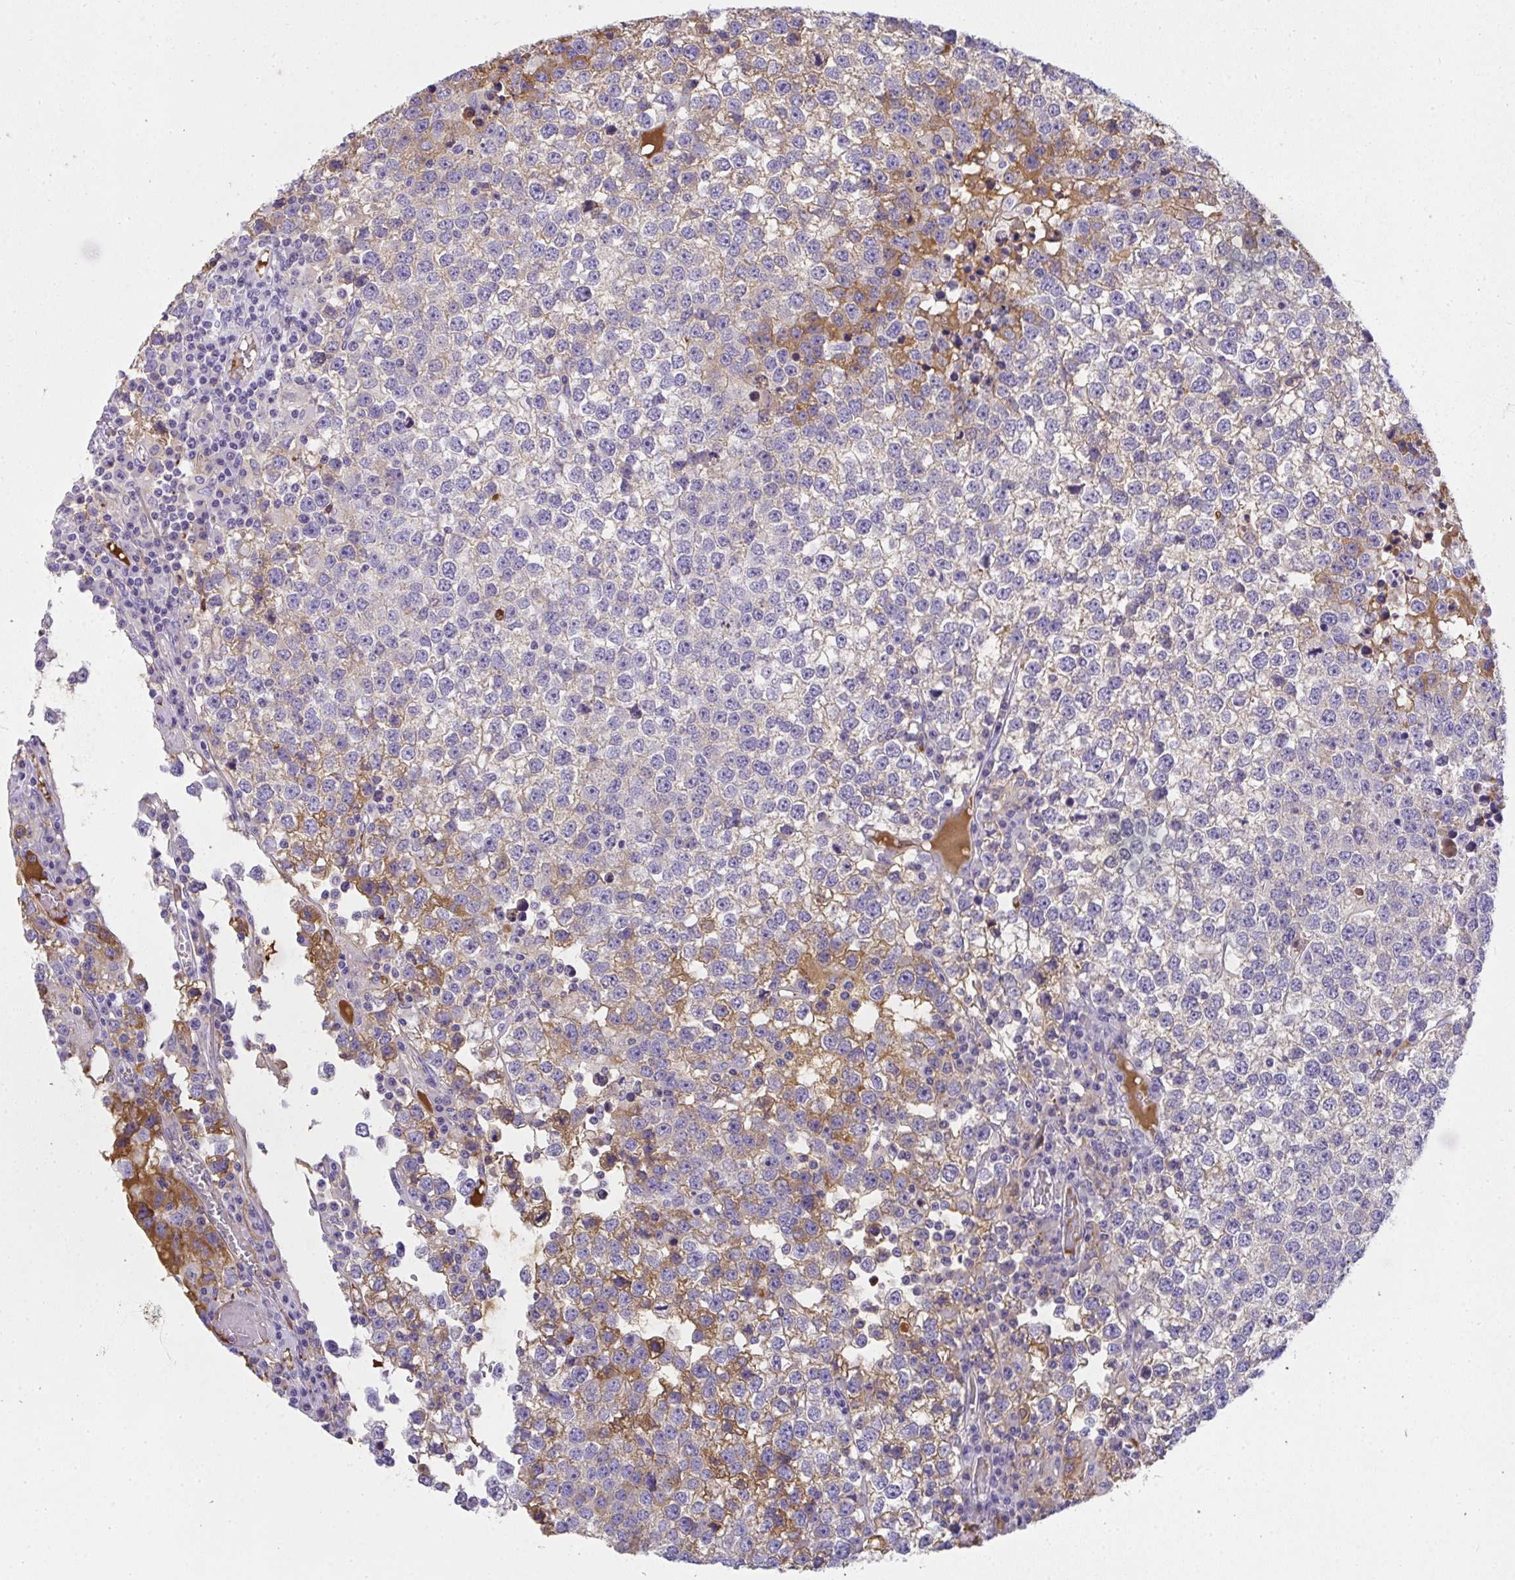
{"staining": {"intensity": "moderate", "quantity": "<25%", "location": "cytoplasmic/membranous"}, "tissue": "testis cancer", "cell_type": "Tumor cells", "image_type": "cancer", "snomed": [{"axis": "morphology", "description": "Seminoma, NOS"}, {"axis": "topography", "description": "Testis"}], "caption": "Tumor cells display low levels of moderate cytoplasmic/membranous staining in approximately <25% of cells in human seminoma (testis).", "gene": "ZSWIM3", "patient": {"sex": "male", "age": 65}}